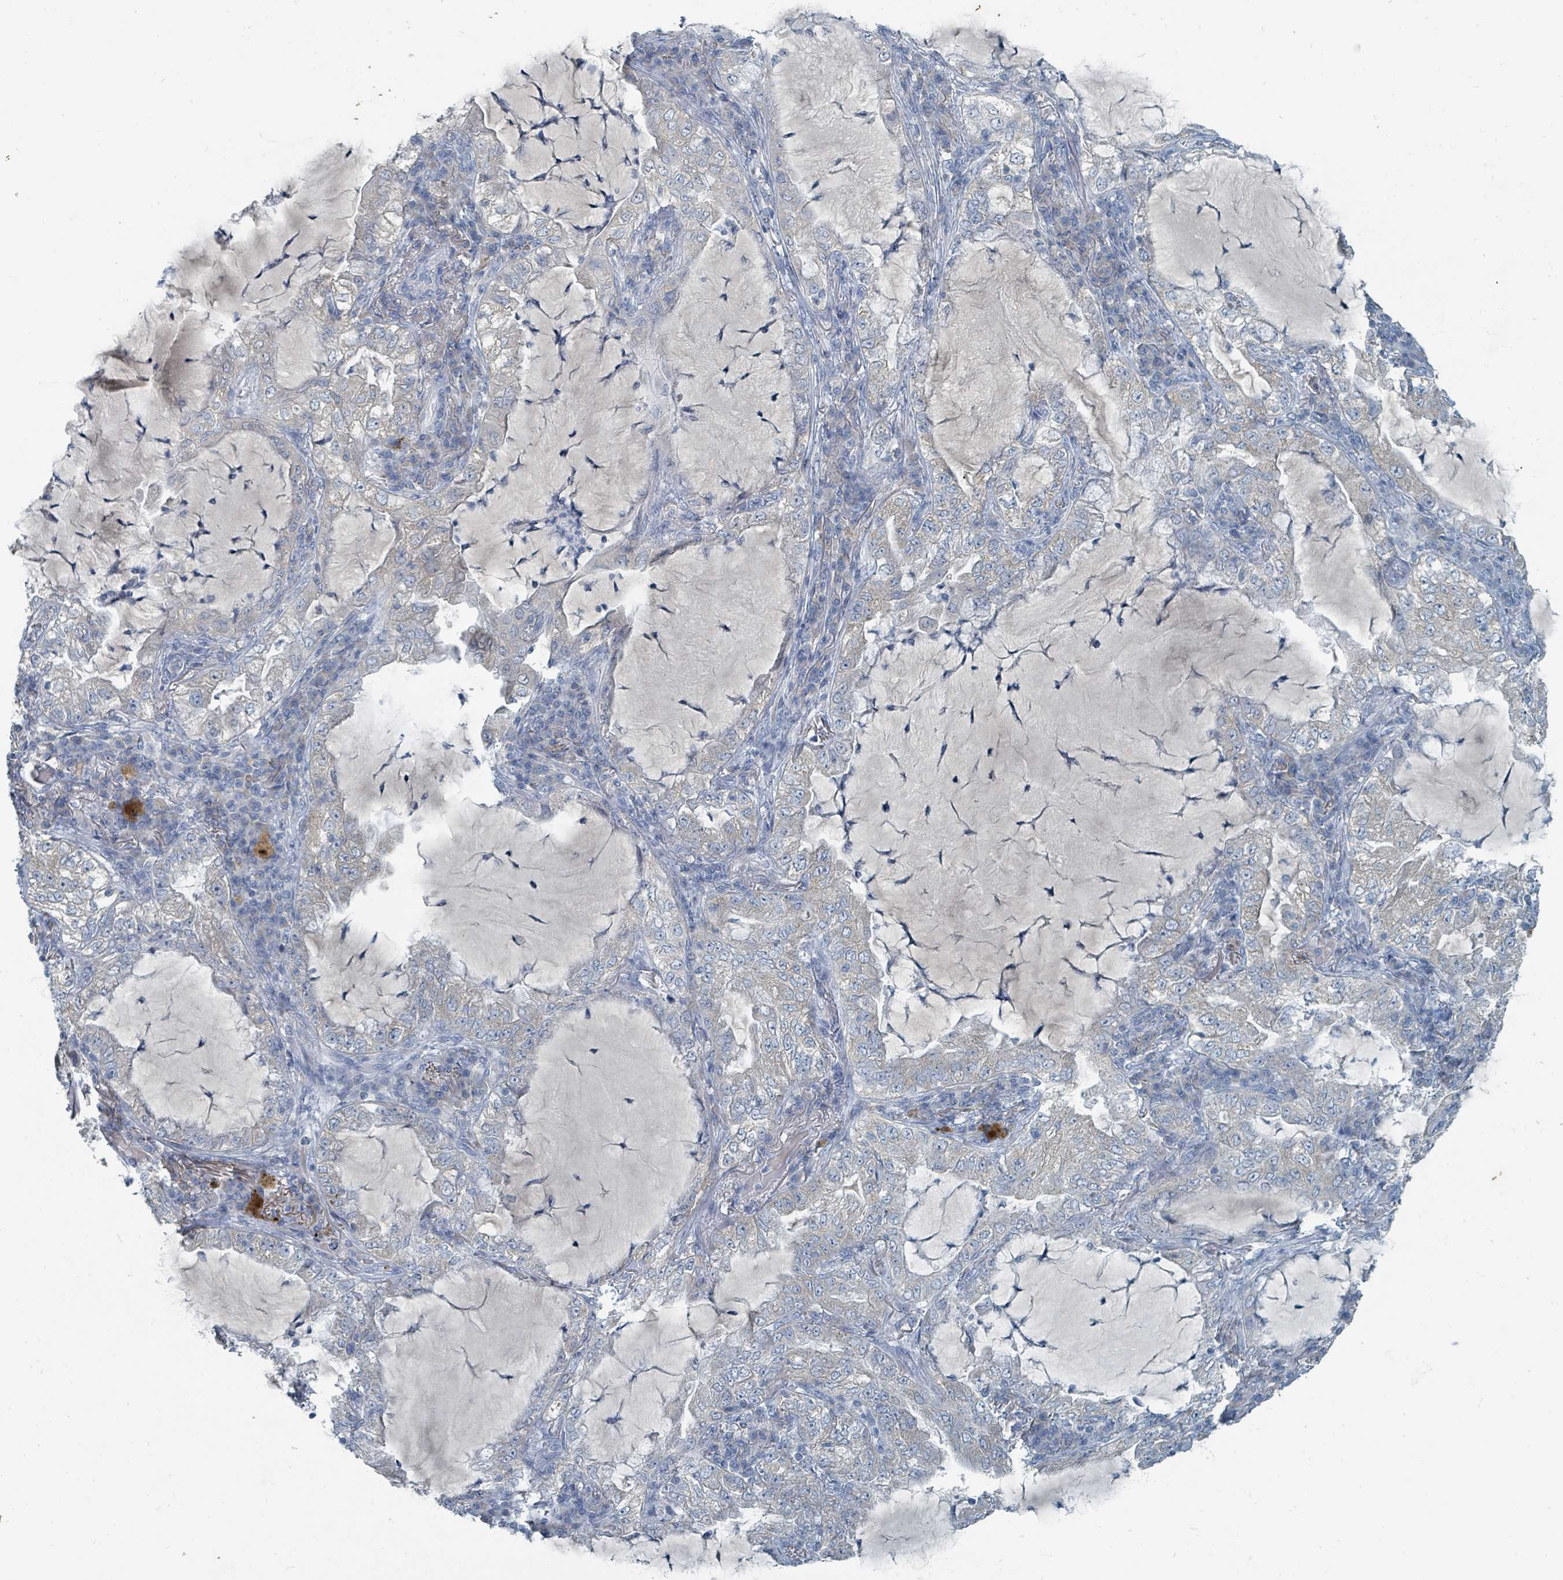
{"staining": {"intensity": "negative", "quantity": "none", "location": "none"}, "tissue": "lung cancer", "cell_type": "Tumor cells", "image_type": "cancer", "snomed": [{"axis": "morphology", "description": "Adenocarcinoma, NOS"}, {"axis": "topography", "description": "Lung"}], "caption": "High magnification brightfield microscopy of adenocarcinoma (lung) stained with DAB (brown) and counterstained with hematoxylin (blue): tumor cells show no significant staining. (DAB IHC with hematoxylin counter stain).", "gene": "RASA4", "patient": {"sex": "female", "age": 73}}